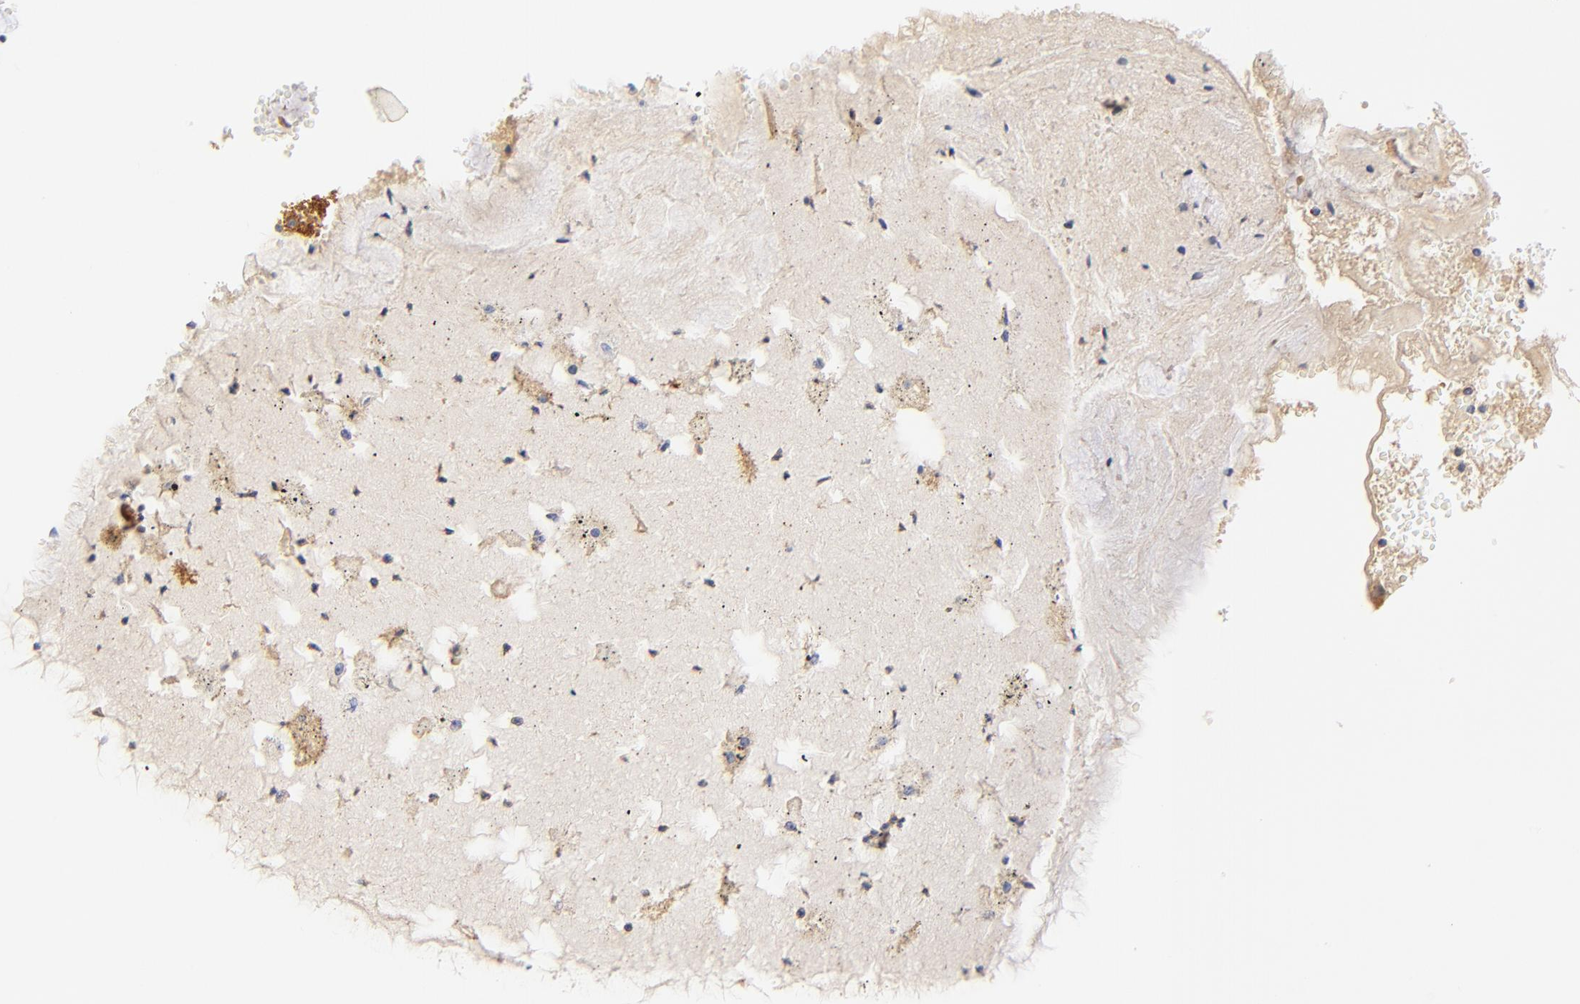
{"staining": {"intensity": "negative", "quantity": "none", "location": "none"}, "tissue": "bronchus", "cell_type": "Respiratory epithelial cells", "image_type": "normal", "snomed": [{"axis": "morphology", "description": "Normal tissue, NOS"}, {"axis": "topography", "description": "Bronchus"}, {"axis": "topography", "description": "Lung"}], "caption": "DAB (3,3'-diaminobenzidine) immunohistochemical staining of unremarkable bronchus displays no significant expression in respiratory epithelial cells.", "gene": "MDGA2", "patient": {"sex": "female", "age": 56}}